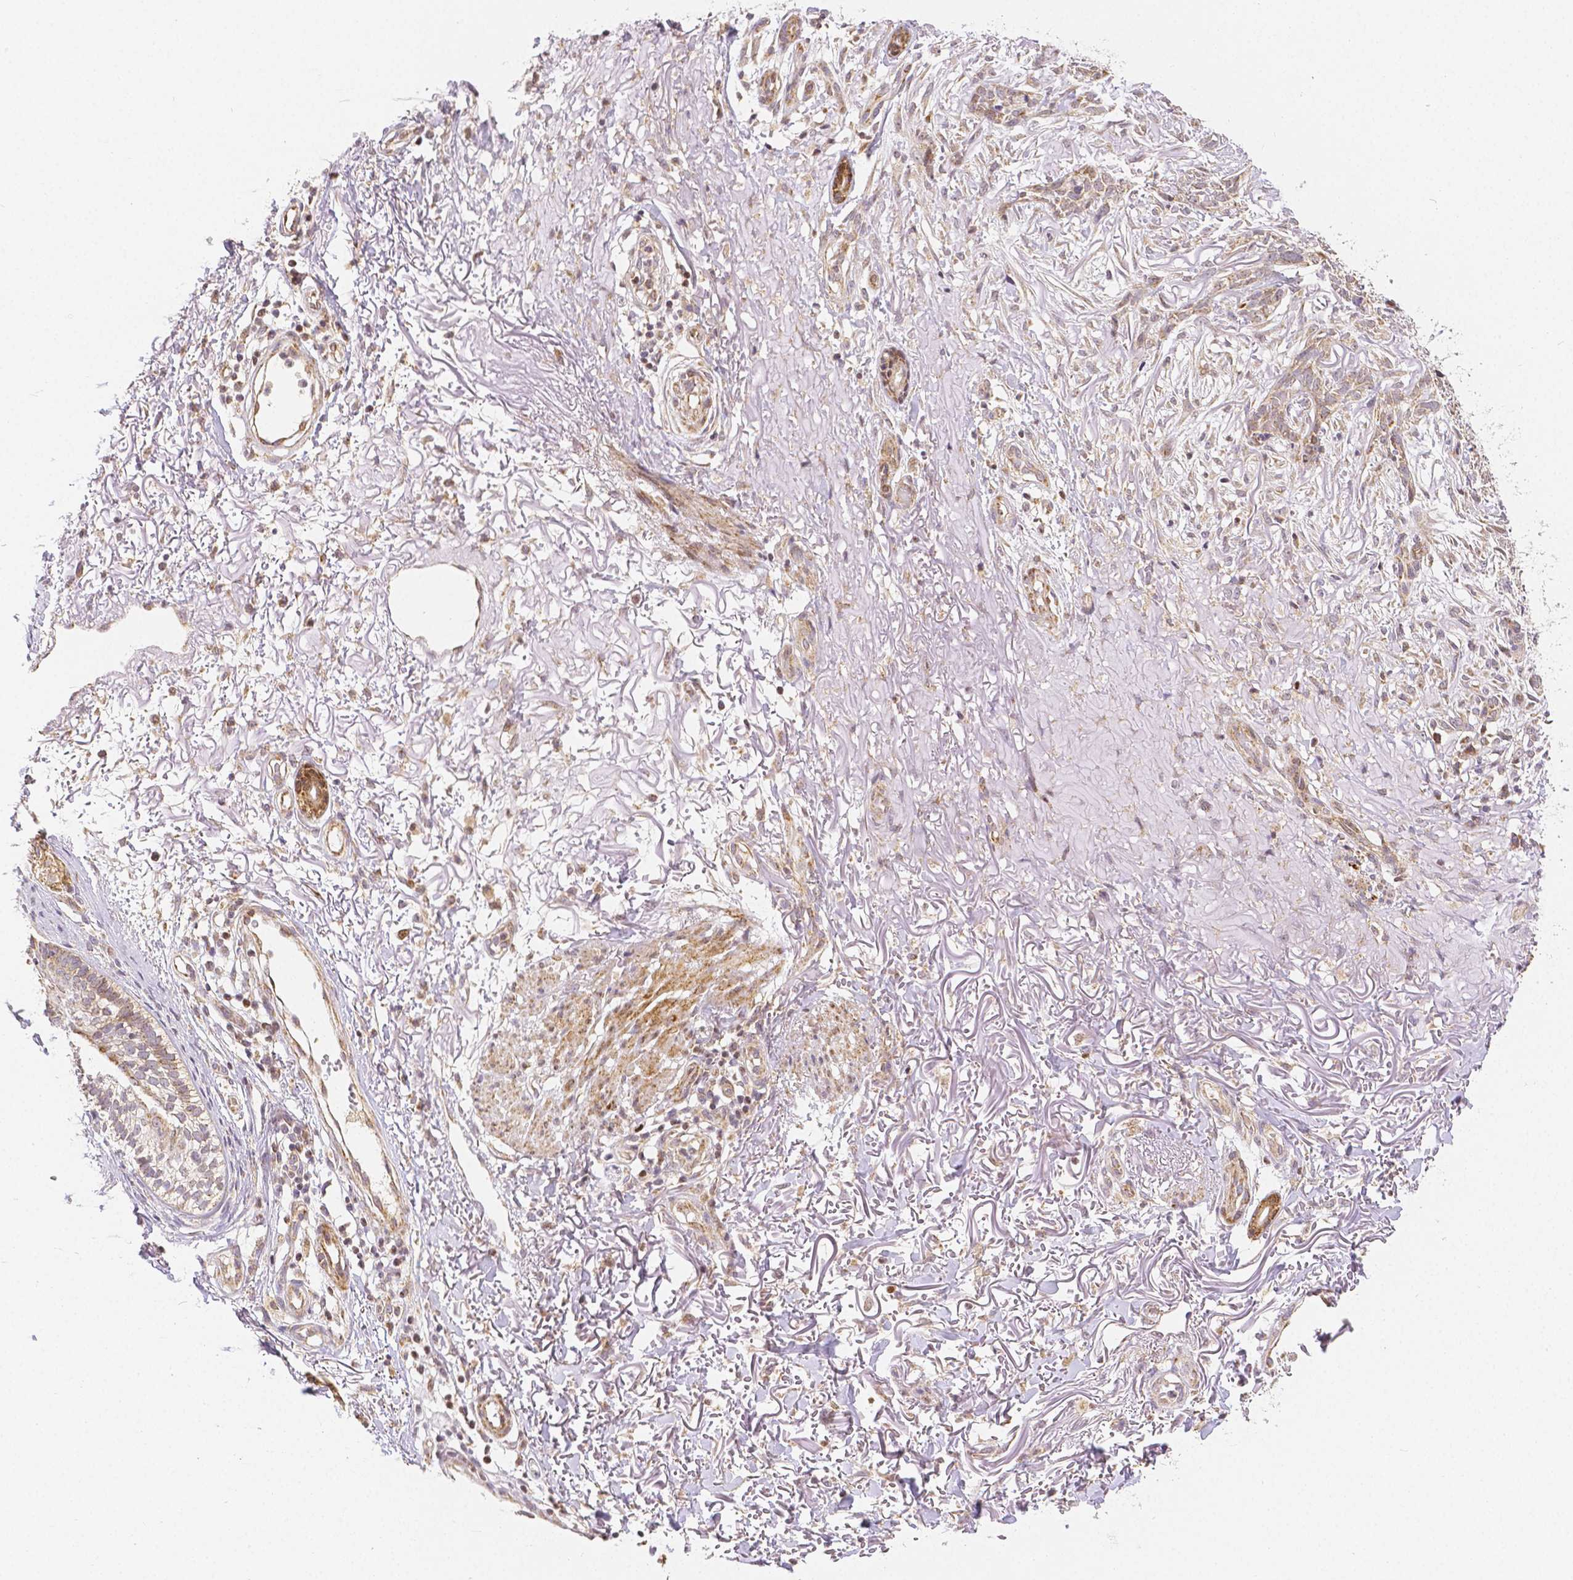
{"staining": {"intensity": "weak", "quantity": ">75%", "location": "cytoplasmic/membranous,nuclear"}, "tissue": "skin cancer", "cell_type": "Tumor cells", "image_type": "cancer", "snomed": [{"axis": "morphology", "description": "Basal cell carcinoma"}, {"axis": "topography", "description": "Skin"}], "caption": "Human skin basal cell carcinoma stained for a protein (brown) demonstrates weak cytoplasmic/membranous and nuclear positive positivity in approximately >75% of tumor cells.", "gene": "RHOT1", "patient": {"sex": "male", "age": 74}}